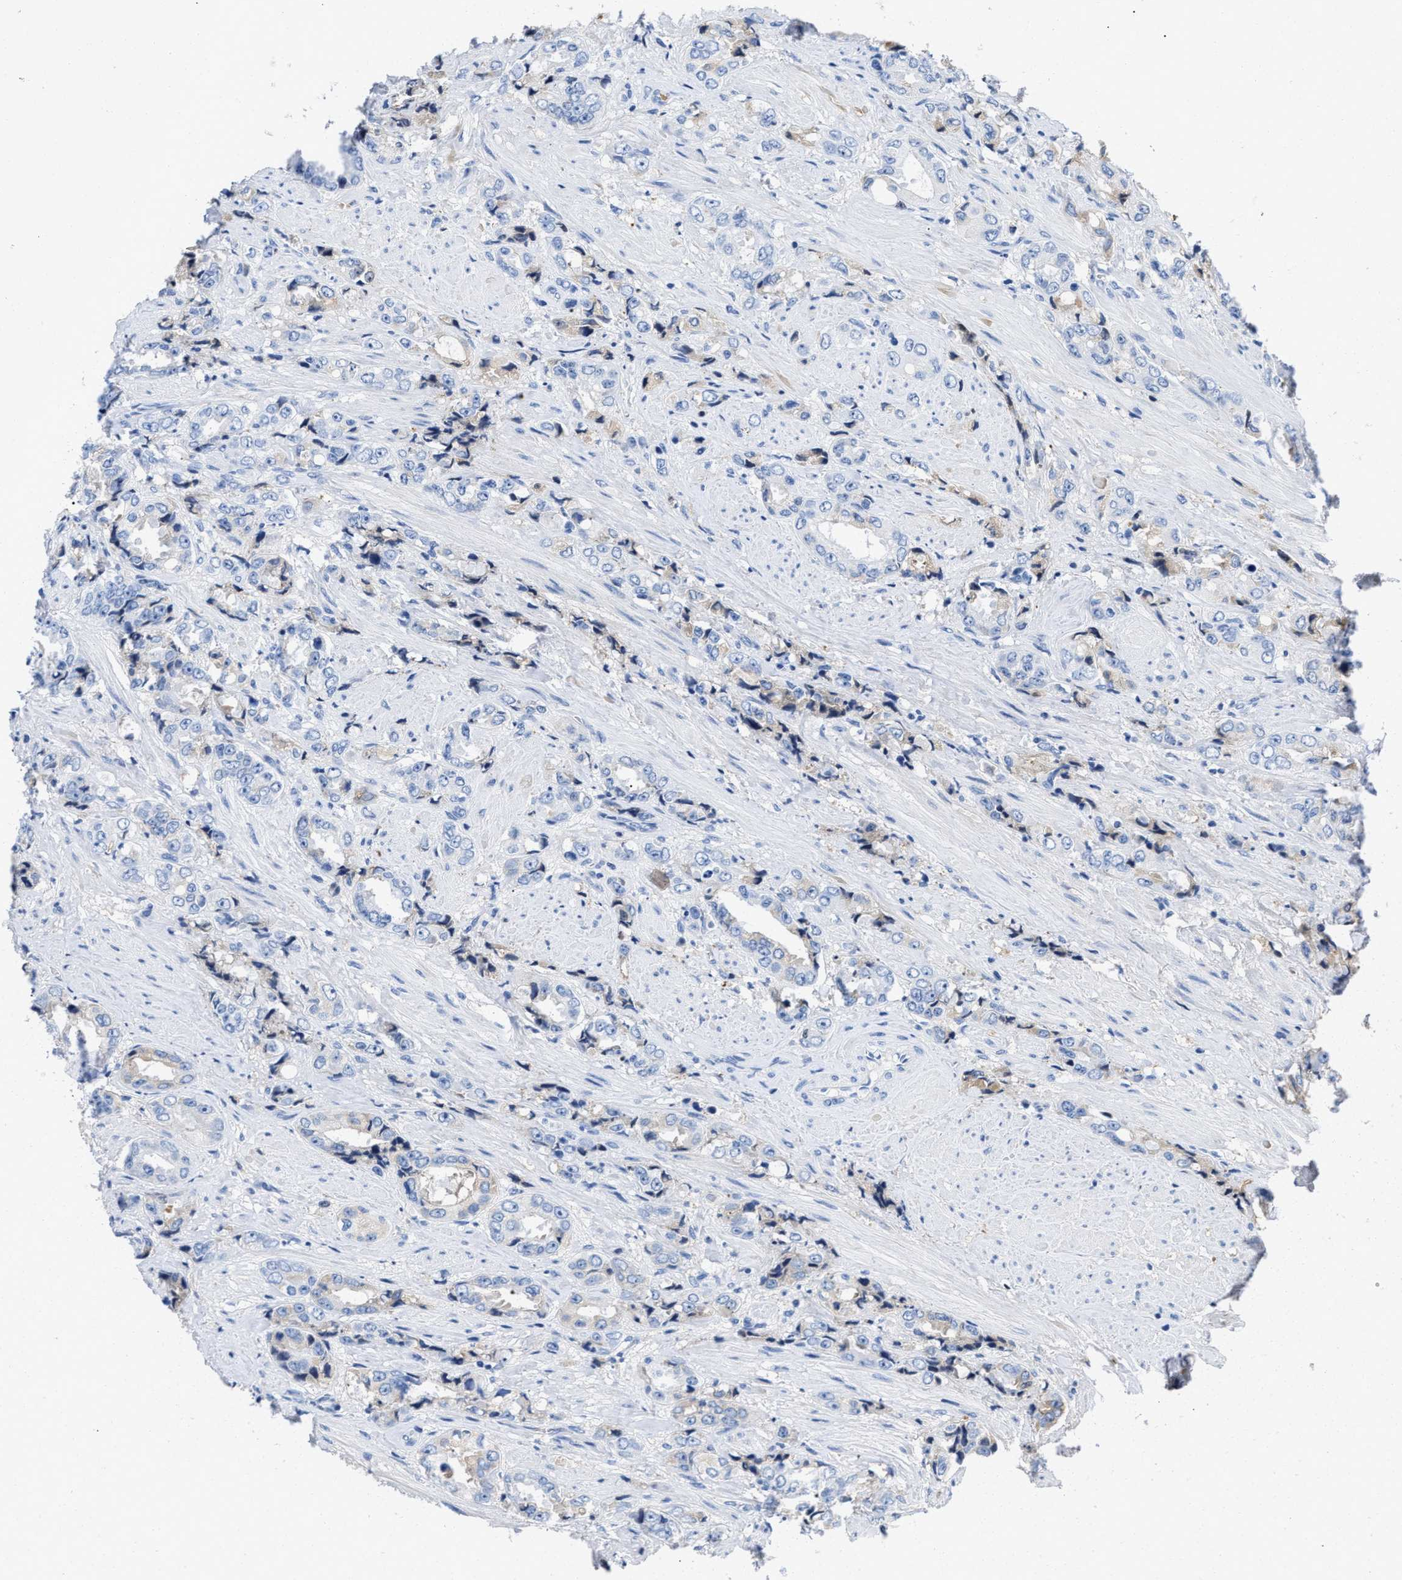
{"staining": {"intensity": "moderate", "quantity": "<25%", "location": "cytoplasmic/membranous"}, "tissue": "prostate cancer", "cell_type": "Tumor cells", "image_type": "cancer", "snomed": [{"axis": "morphology", "description": "Adenocarcinoma, High grade"}, {"axis": "topography", "description": "Prostate"}], "caption": "Immunohistochemical staining of human prostate cancer (adenocarcinoma (high-grade)) displays moderate cytoplasmic/membranous protein expression in about <25% of tumor cells.", "gene": "GC", "patient": {"sex": "male", "age": 61}}